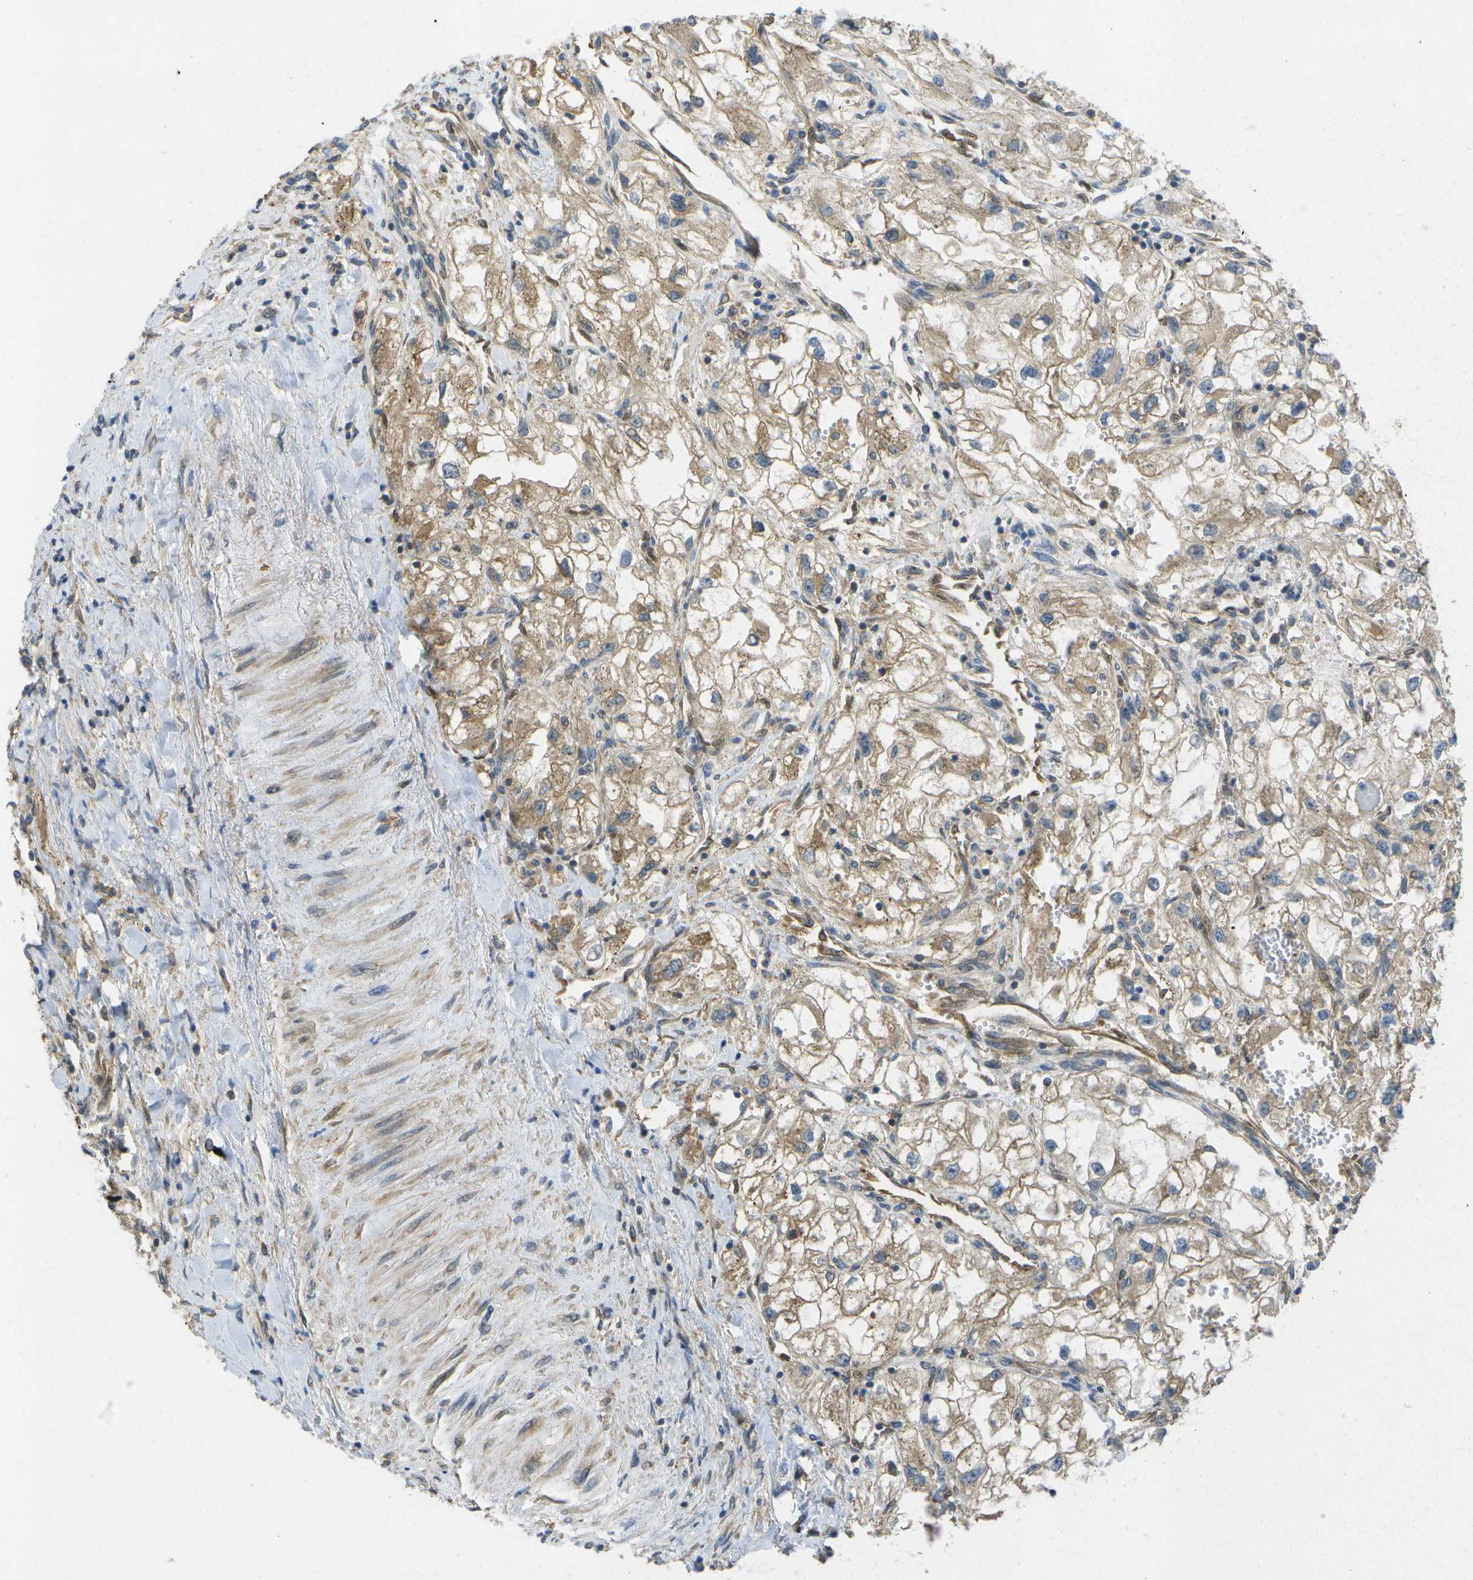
{"staining": {"intensity": "weak", "quantity": ">75%", "location": "cytoplasmic/membranous"}, "tissue": "renal cancer", "cell_type": "Tumor cells", "image_type": "cancer", "snomed": [{"axis": "morphology", "description": "Adenocarcinoma, NOS"}, {"axis": "topography", "description": "Kidney"}], "caption": "Human renal adenocarcinoma stained with a protein marker displays weak staining in tumor cells.", "gene": "DPM3", "patient": {"sex": "female", "age": 70}}